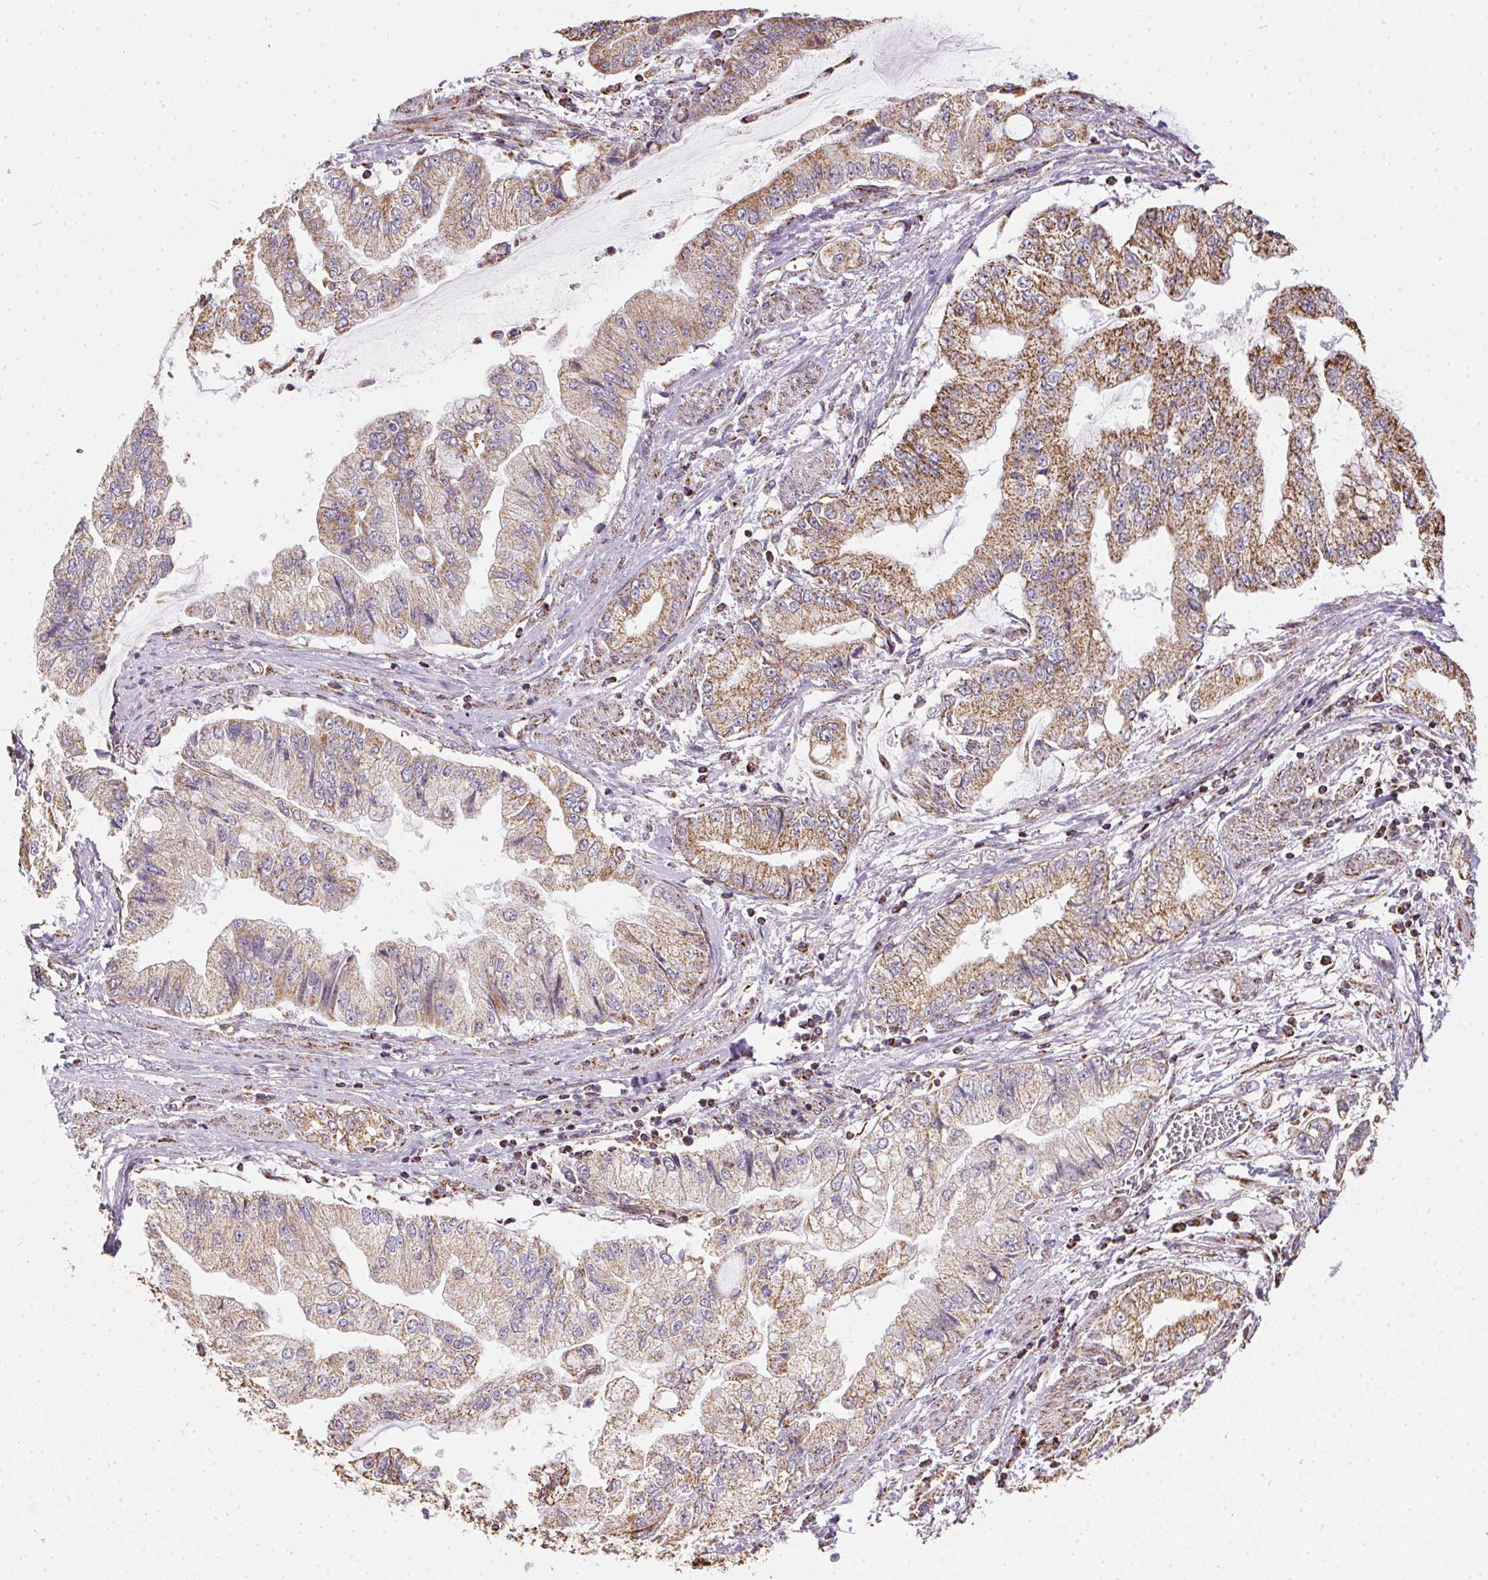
{"staining": {"intensity": "strong", "quantity": ">75%", "location": "cytoplasmic/membranous"}, "tissue": "stomach cancer", "cell_type": "Tumor cells", "image_type": "cancer", "snomed": [{"axis": "morphology", "description": "Adenocarcinoma, NOS"}, {"axis": "topography", "description": "Stomach, upper"}], "caption": "This is an image of immunohistochemistry (IHC) staining of stomach adenocarcinoma, which shows strong expression in the cytoplasmic/membranous of tumor cells.", "gene": "MAPK11", "patient": {"sex": "female", "age": 74}}